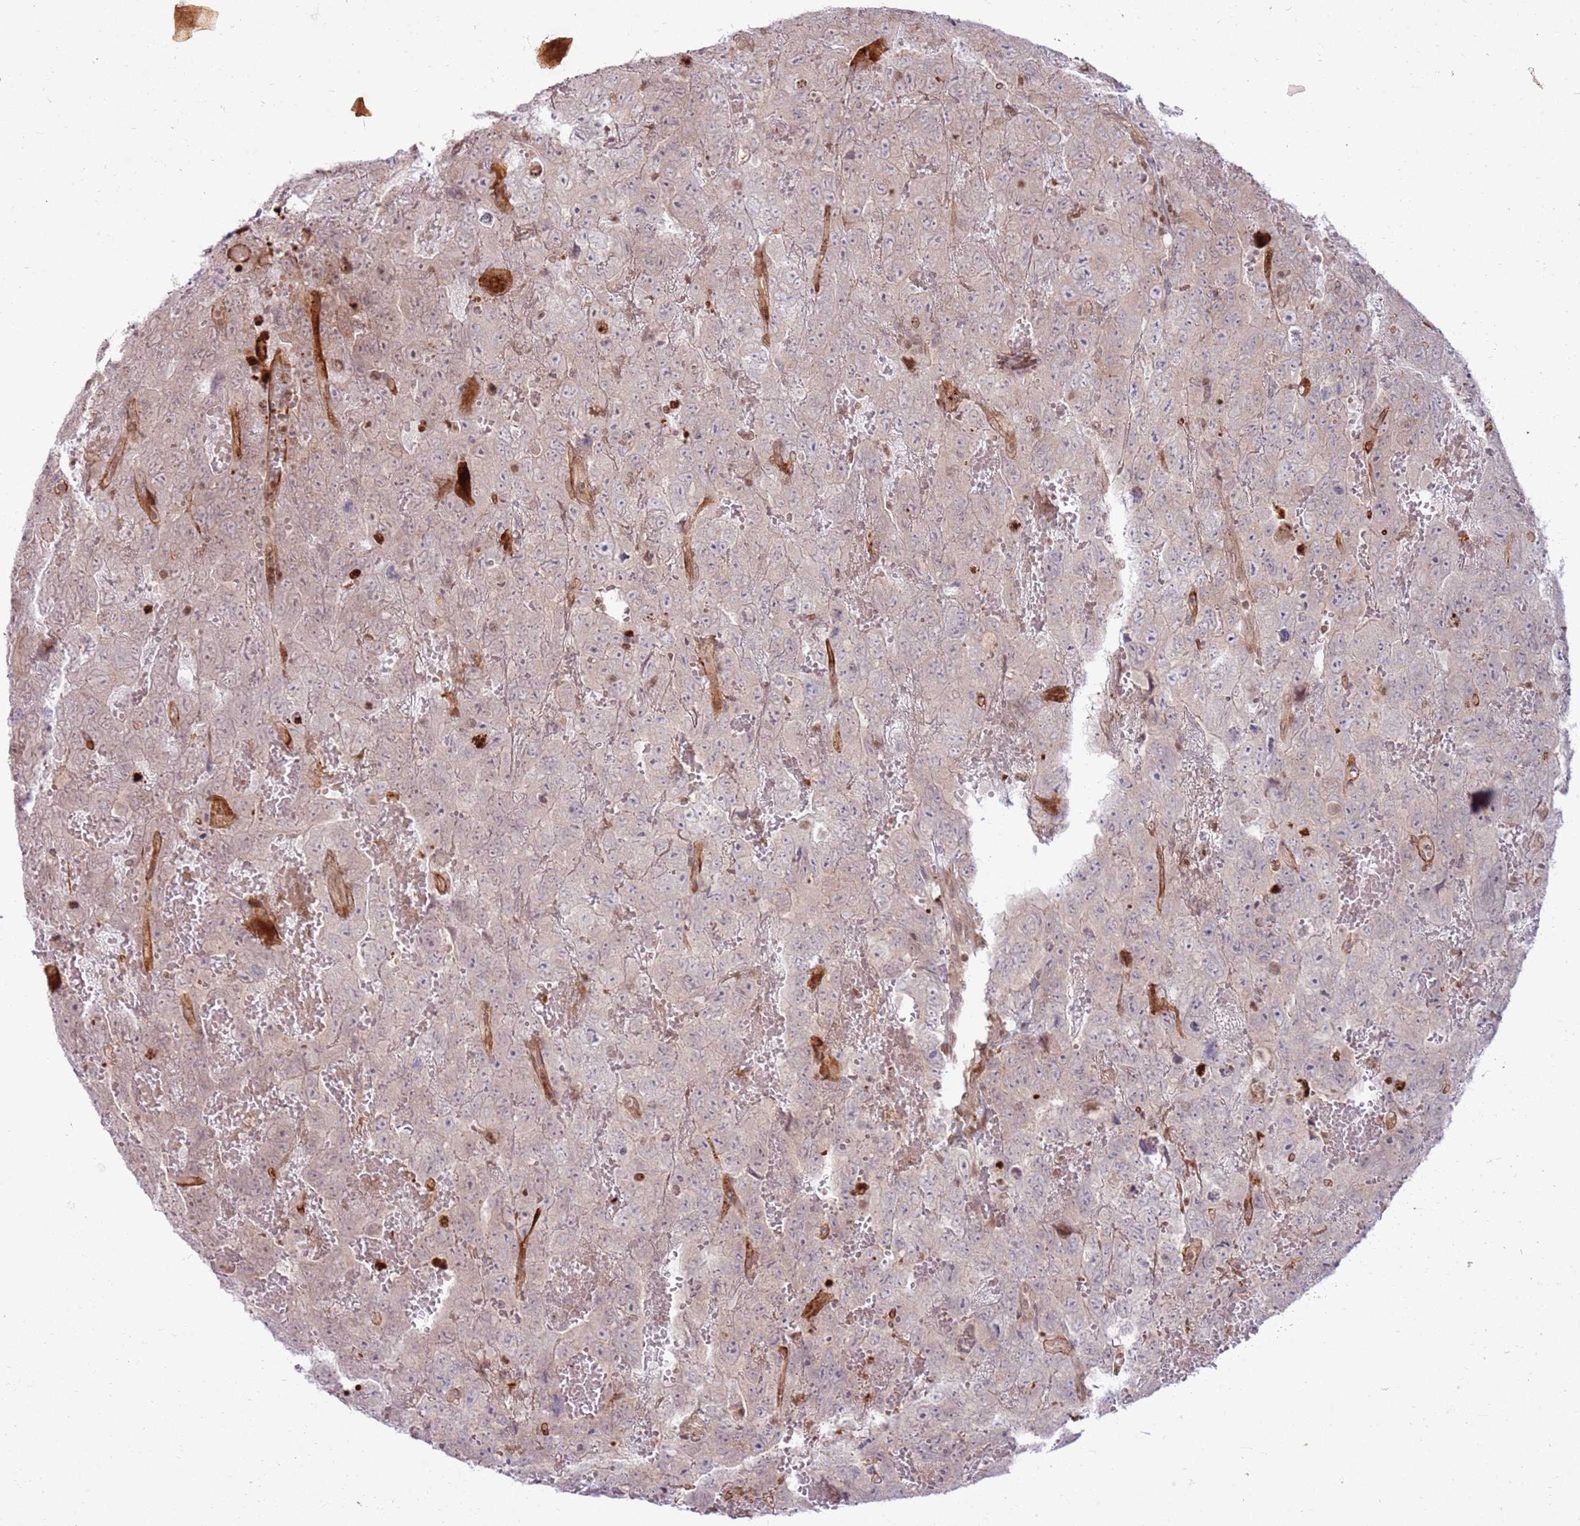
{"staining": {"intensity": "weak", "quantity": "<25%", "location": "nuclear"}, "tissue": "testis cancer", "cell_type": "Tumor cells", "image_type": "cancer", "snomed": [{"axis": "morphology", "description": "Carcinoma, Embryonal, NOS"}, {"axis": "topography", "description": "Testis"}], "caption": "There is no significant expression in tumor cells of testis cancer. (Brightfield microscopy of DAB IHC at high magnification).", "gene": "KLHL36", "patient": {"sex": "male", "age": 45}}